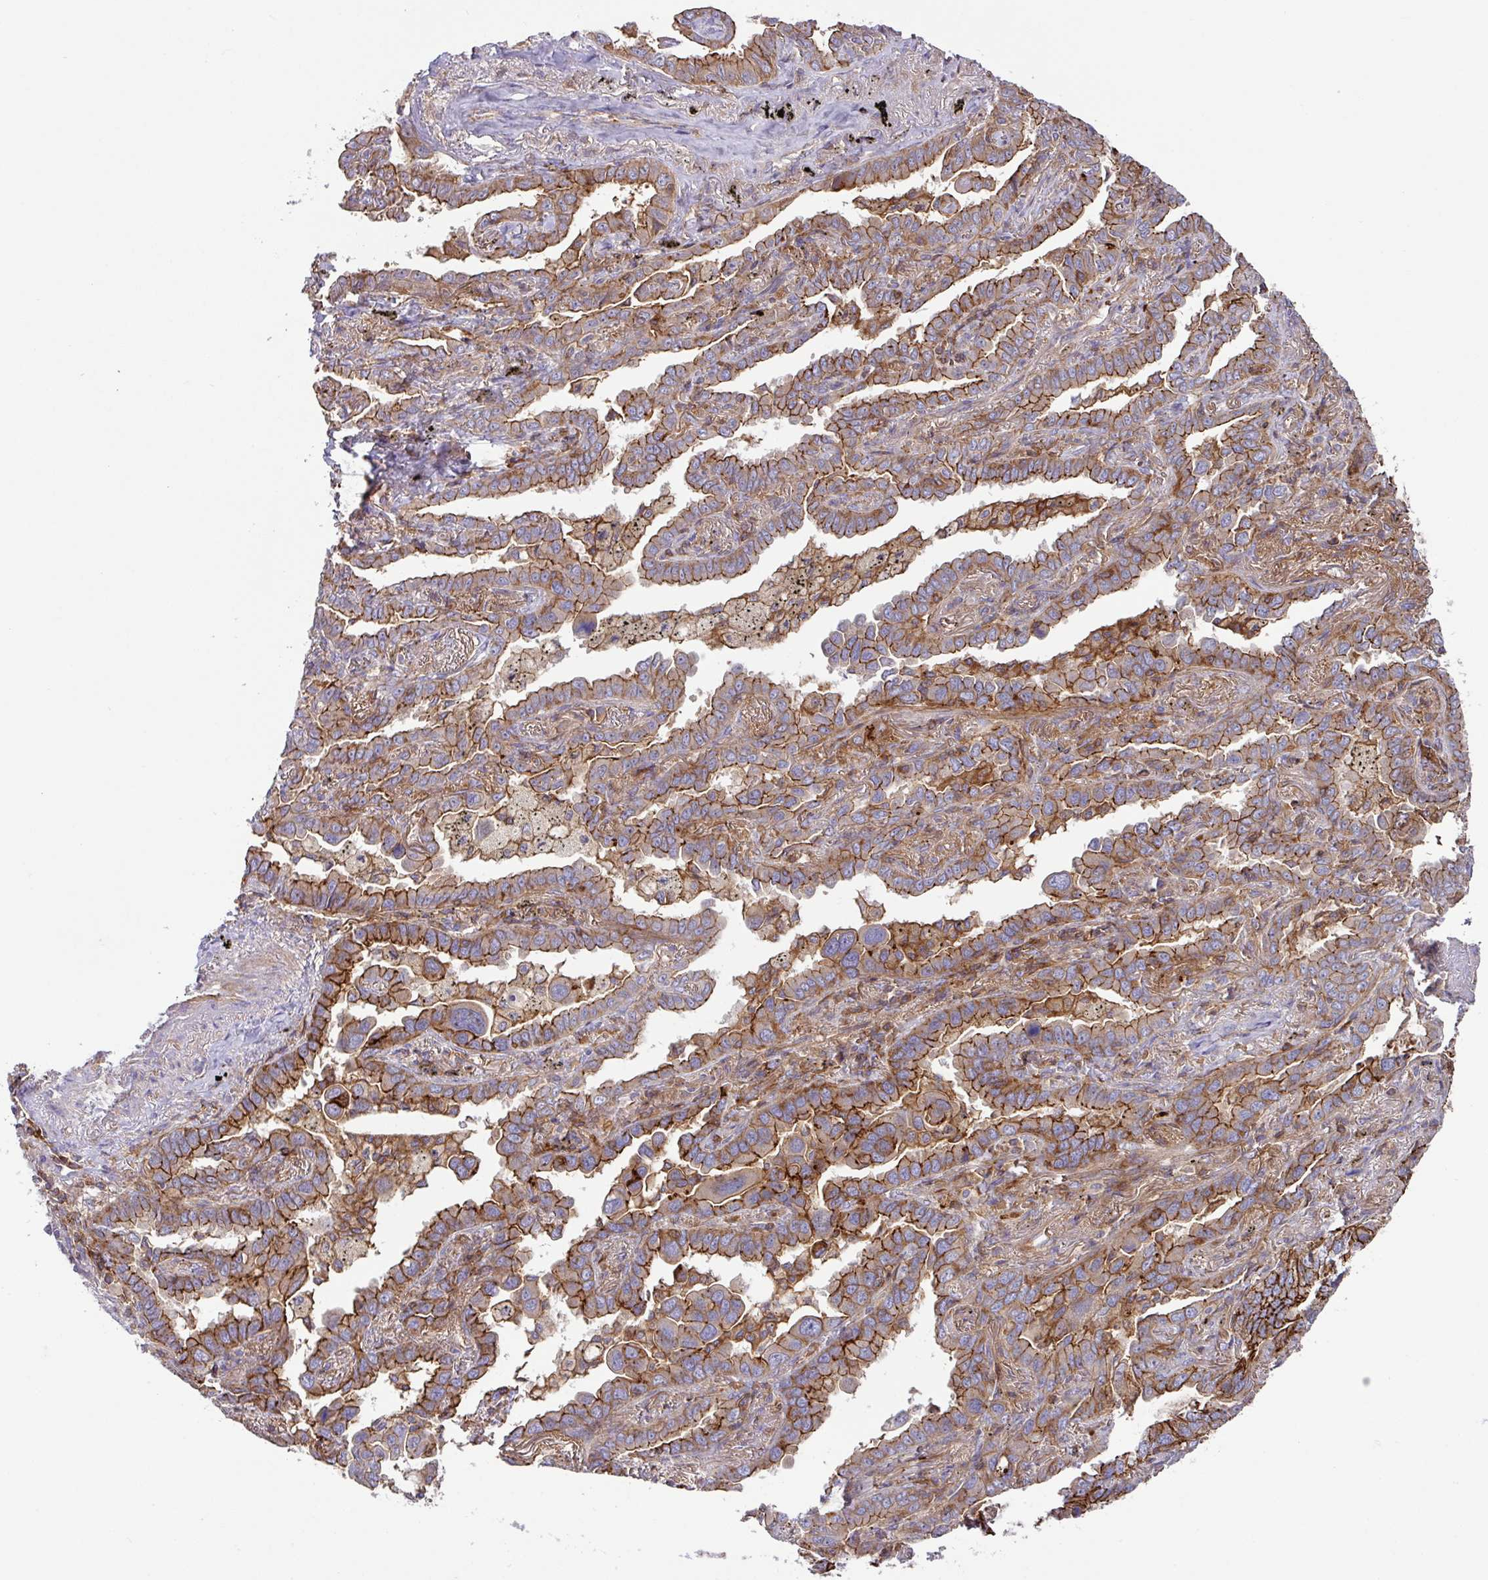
{"staining": {"intensity": "moderate", "quantity": "25%-75%", "location": "cytoplasmic/membranous"}, "tissue": "lung cancer", "cell_type": "Tumor cells", "image_type": "cancer", "snomed": [{"axis": "morphology", "description": "Adenocarcinoma, NOS"}, {"axis": "topography", "description": "Lung"}], "caption": "This is a histology image of immunohistochemistry staining of lung adenocarcinoma, which shows moderate expression in the cytoplasmic/membranous of tumor cells.", "gene": "RIC1", "patient": {"sex": "male", "age": 67}}